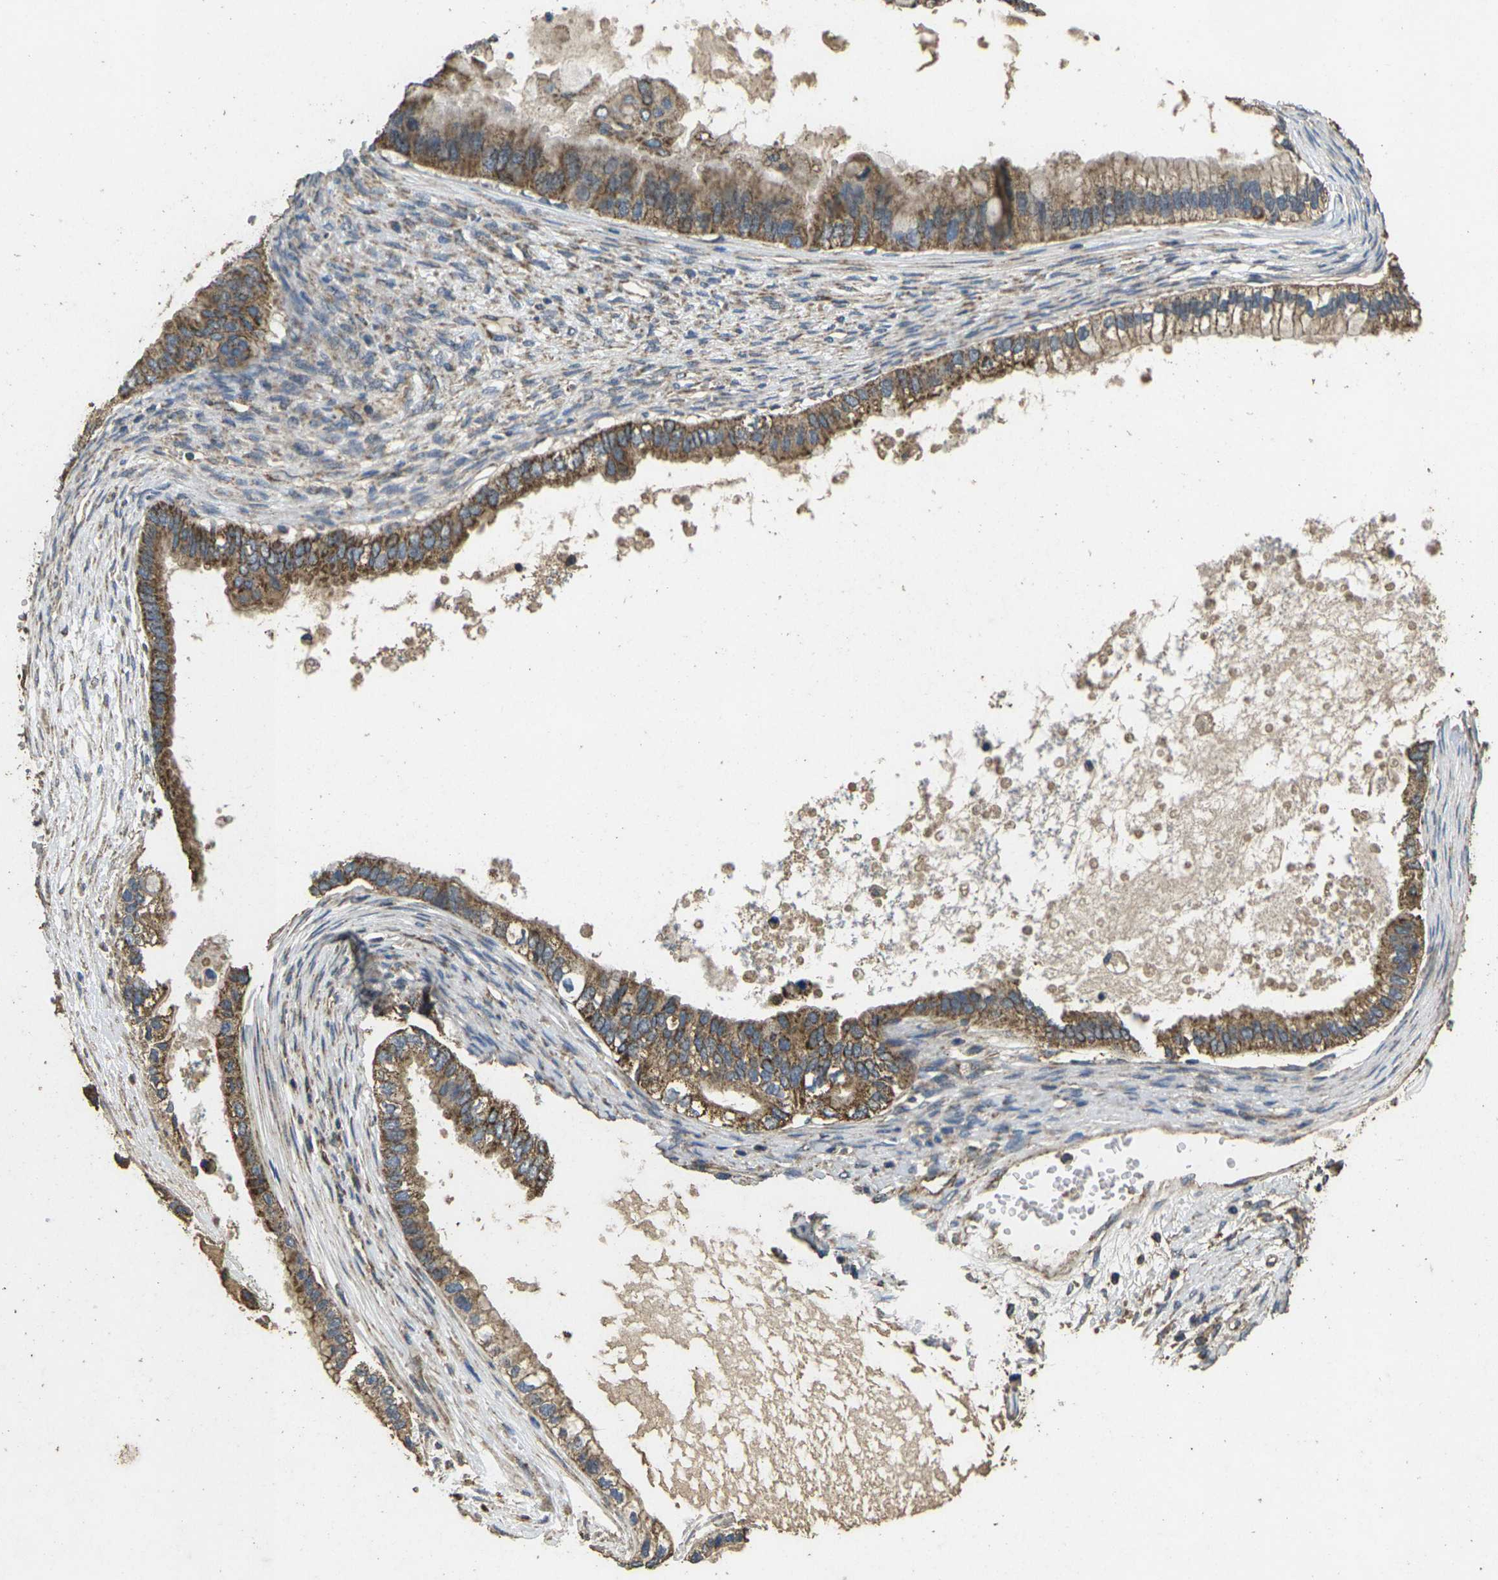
{"staining": {"intensity": "moderate", "quantity": ">75%", "location": "cytoplasmic/membranous"}, "tissue": "ovarian cancer", "cell_type": "Tumor cells", "image_type": "cancer", "snomed": [{"axis": "morphology", "description": "Cystadenocarcinoma, mucinous, NOS"}, {"axis": "topography", "description": "Ovary"}], "caption": "A high-resolution micrograph shows immunohistochemistry (IHC) staining of ovarian cancer, which displays moderate cytoplasmic/membranous expression in about >75% of tumor cells. The protein is shown in brown color, while the nuclei are stained blue.", "gene": "MAPK11", "patient": {"sex": "female", "age": 80}}